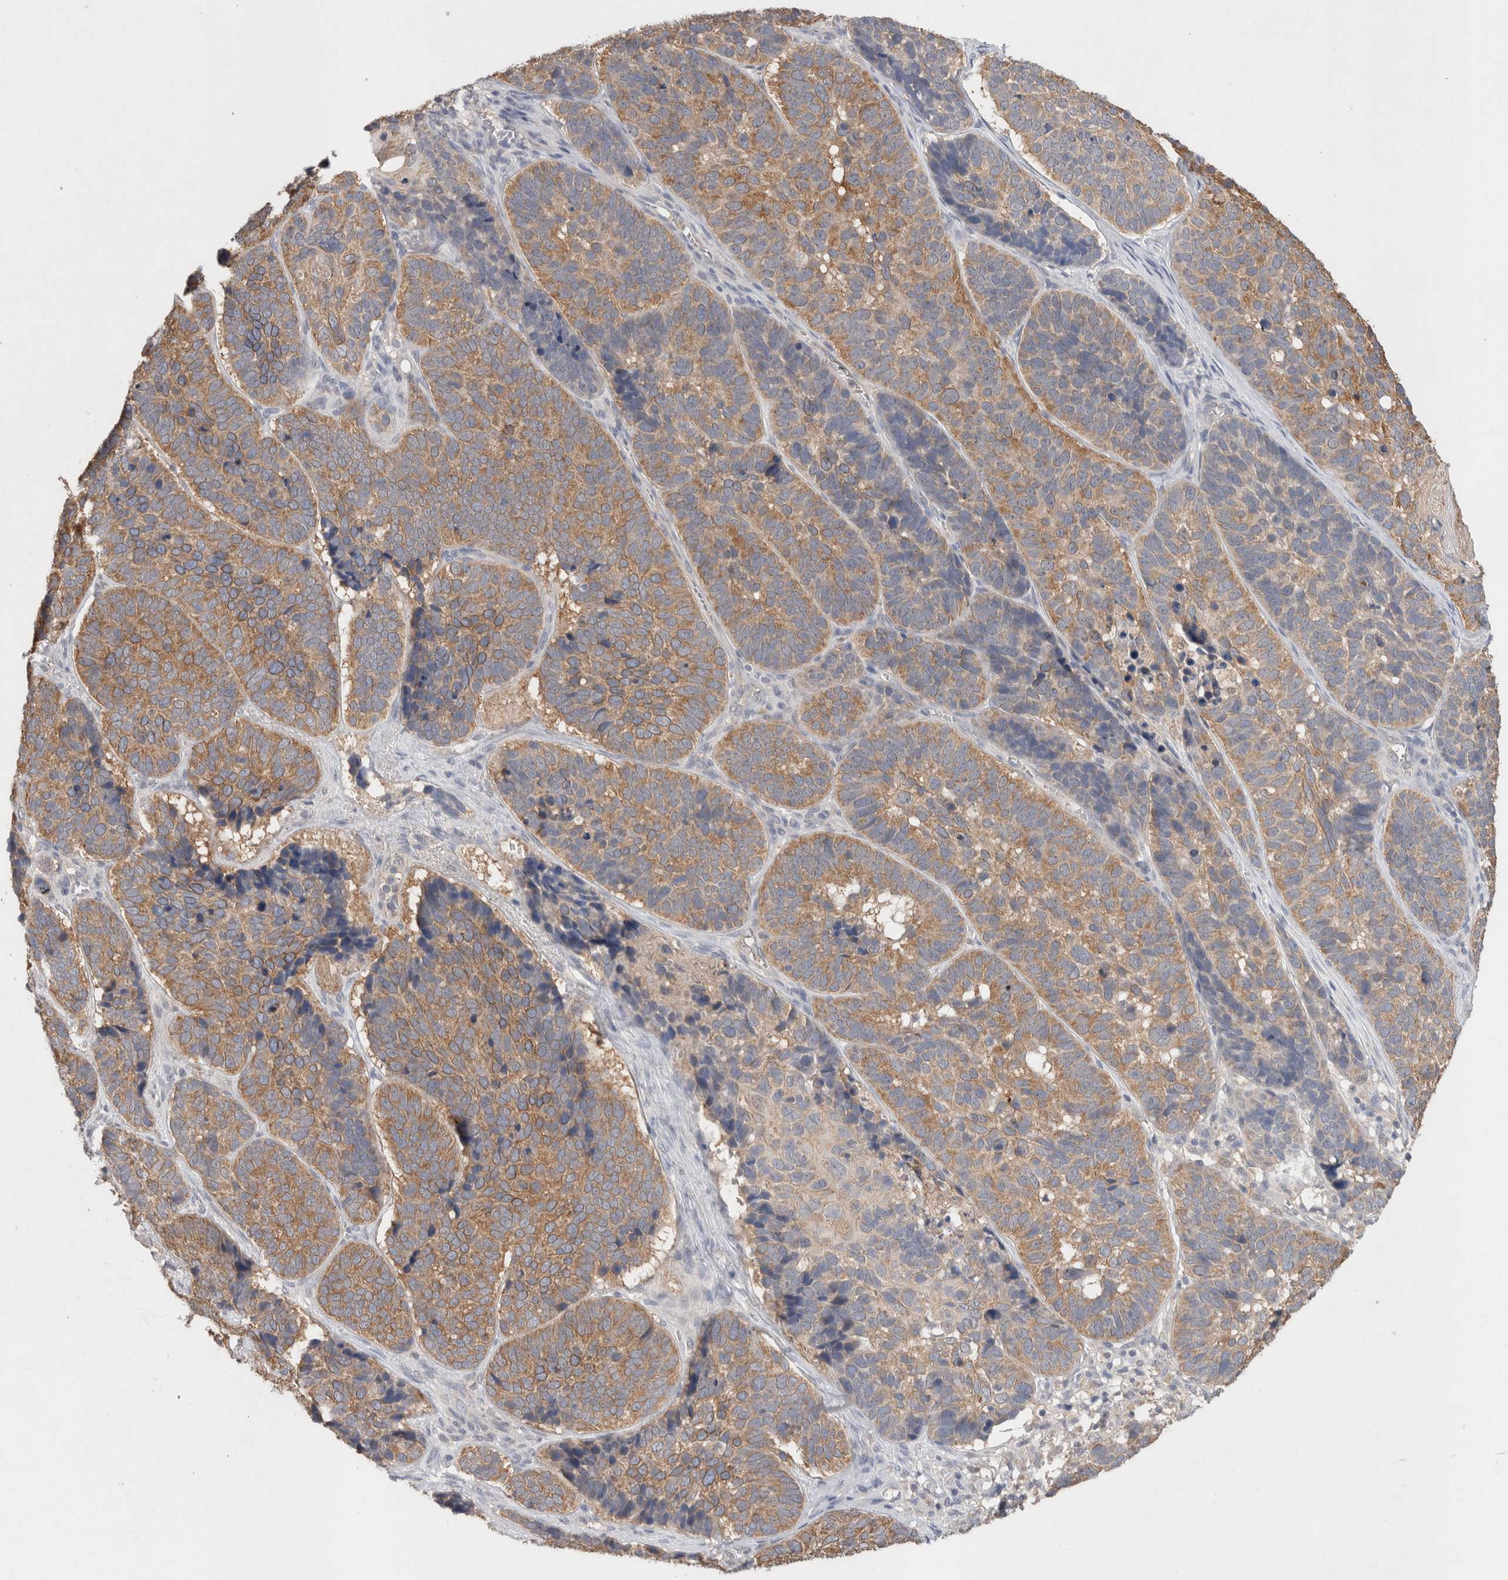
{"staining": {"intensity": "moderate", "quantity": ">75%", "location": "cytoplasmic/membranous"}, "tissue": "skin cancer", "cell_type": "Tumor cells", "image_type": "cancer", "snomed": [{"axis": "morphology", "description": "Basal cell carcinoma"}, {"axis": "topography", "description": "Skin"}], "caption": "Skin cancer (basal cell carcinoma) stained with DAB (3,3'-diaminobenzidine) IHC exhibits medium levels of moderate cytoplasmic/membranous expression in about >75% of tumor cells.", "gene": "RAB14", "patient": {"sex": "male", "age": 62}}